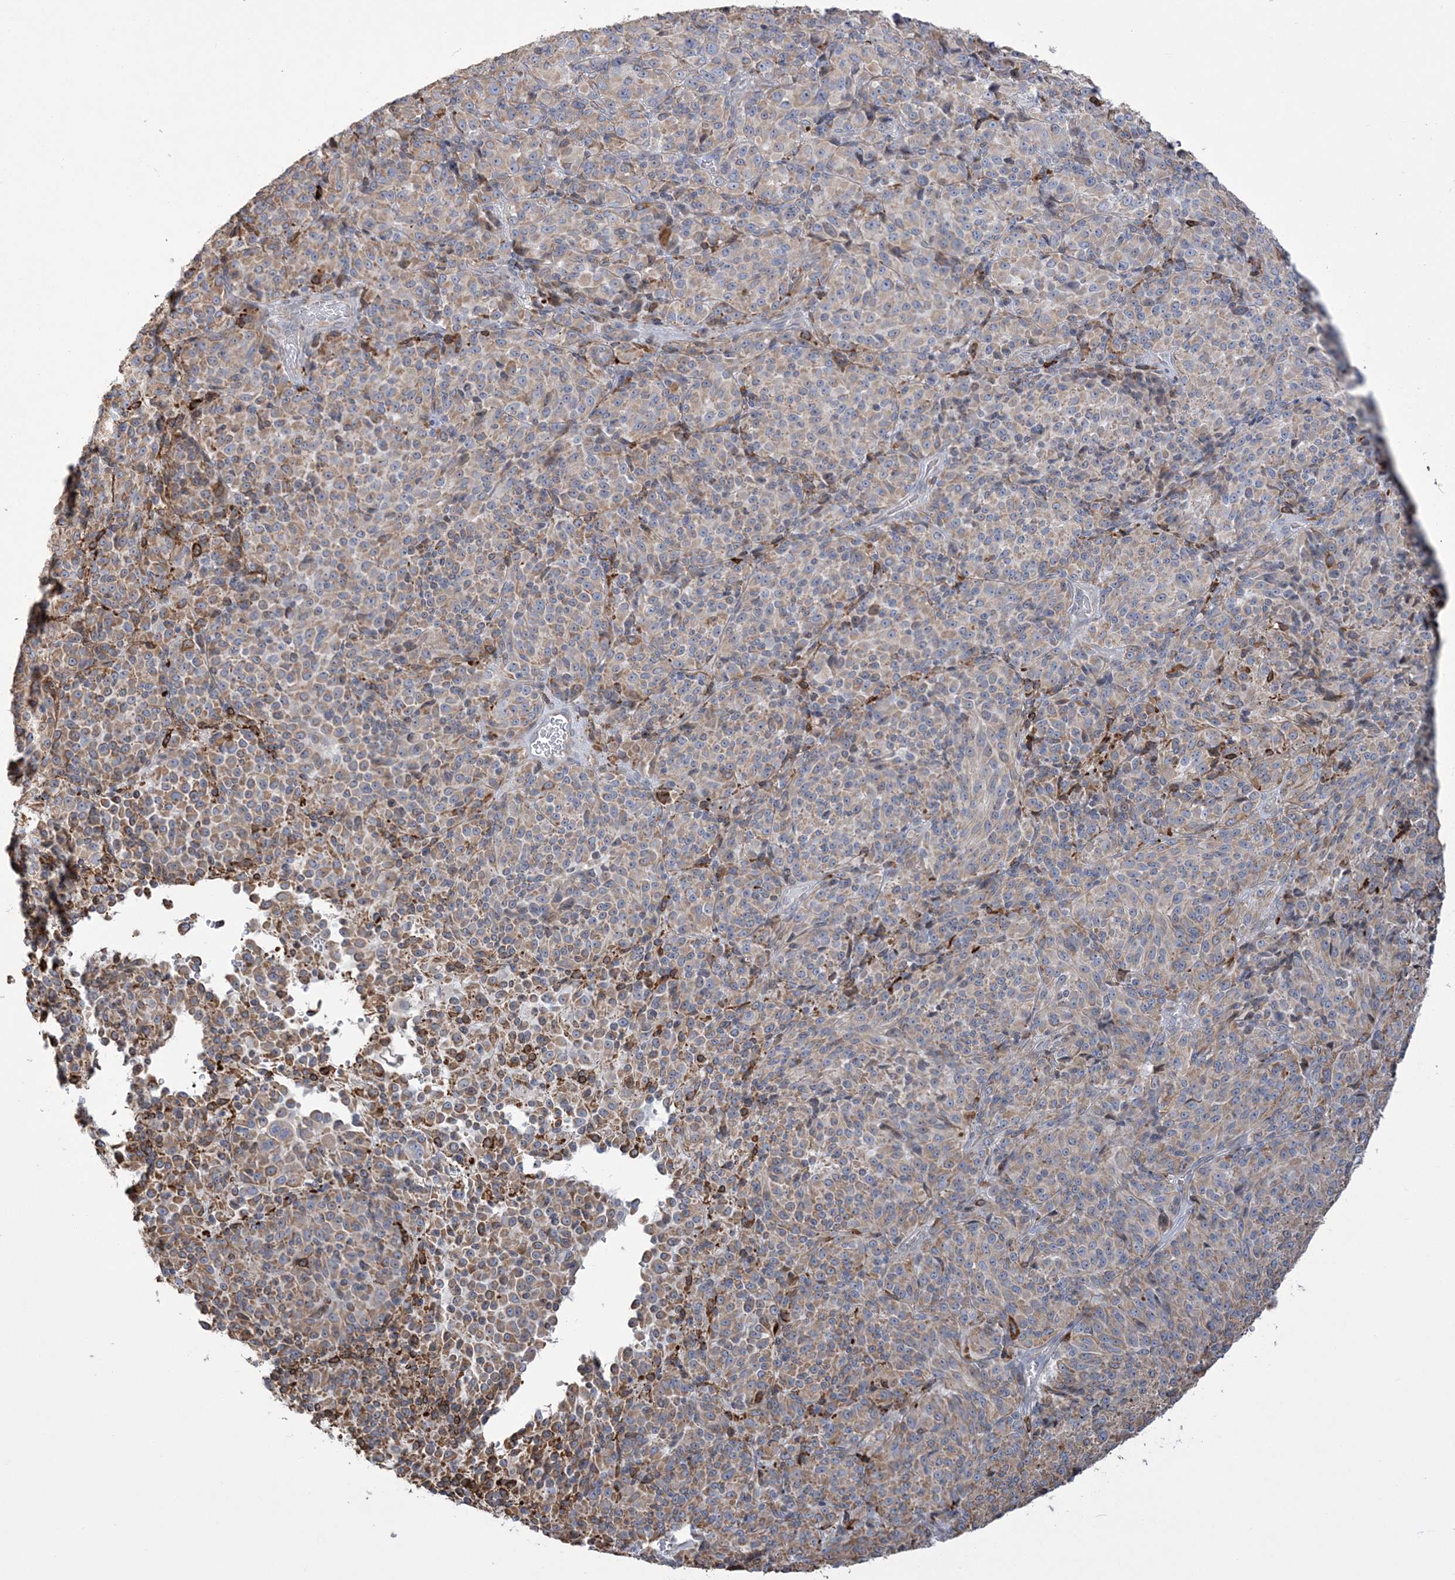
{"staining": {"intensity": "weak", "quantity": "<25%", "location": "cytoplasmic/membranous"}, "tissue": "melanoma", "cell_type": "Tumor cells", "image_type": "cancer", "snomed": [{"axis": "morphology", "description": "Malignant melanoma, Metastatic site"}, {"axis": "topography", "description": "Brain"}], "caption": "Malignant melanoma (metastatic site) was stained to show a protein in brown. There is no significant positivity in tumor cells.", "gene": "ZNF821", "patient": {"sex": "female", "age": 56}}